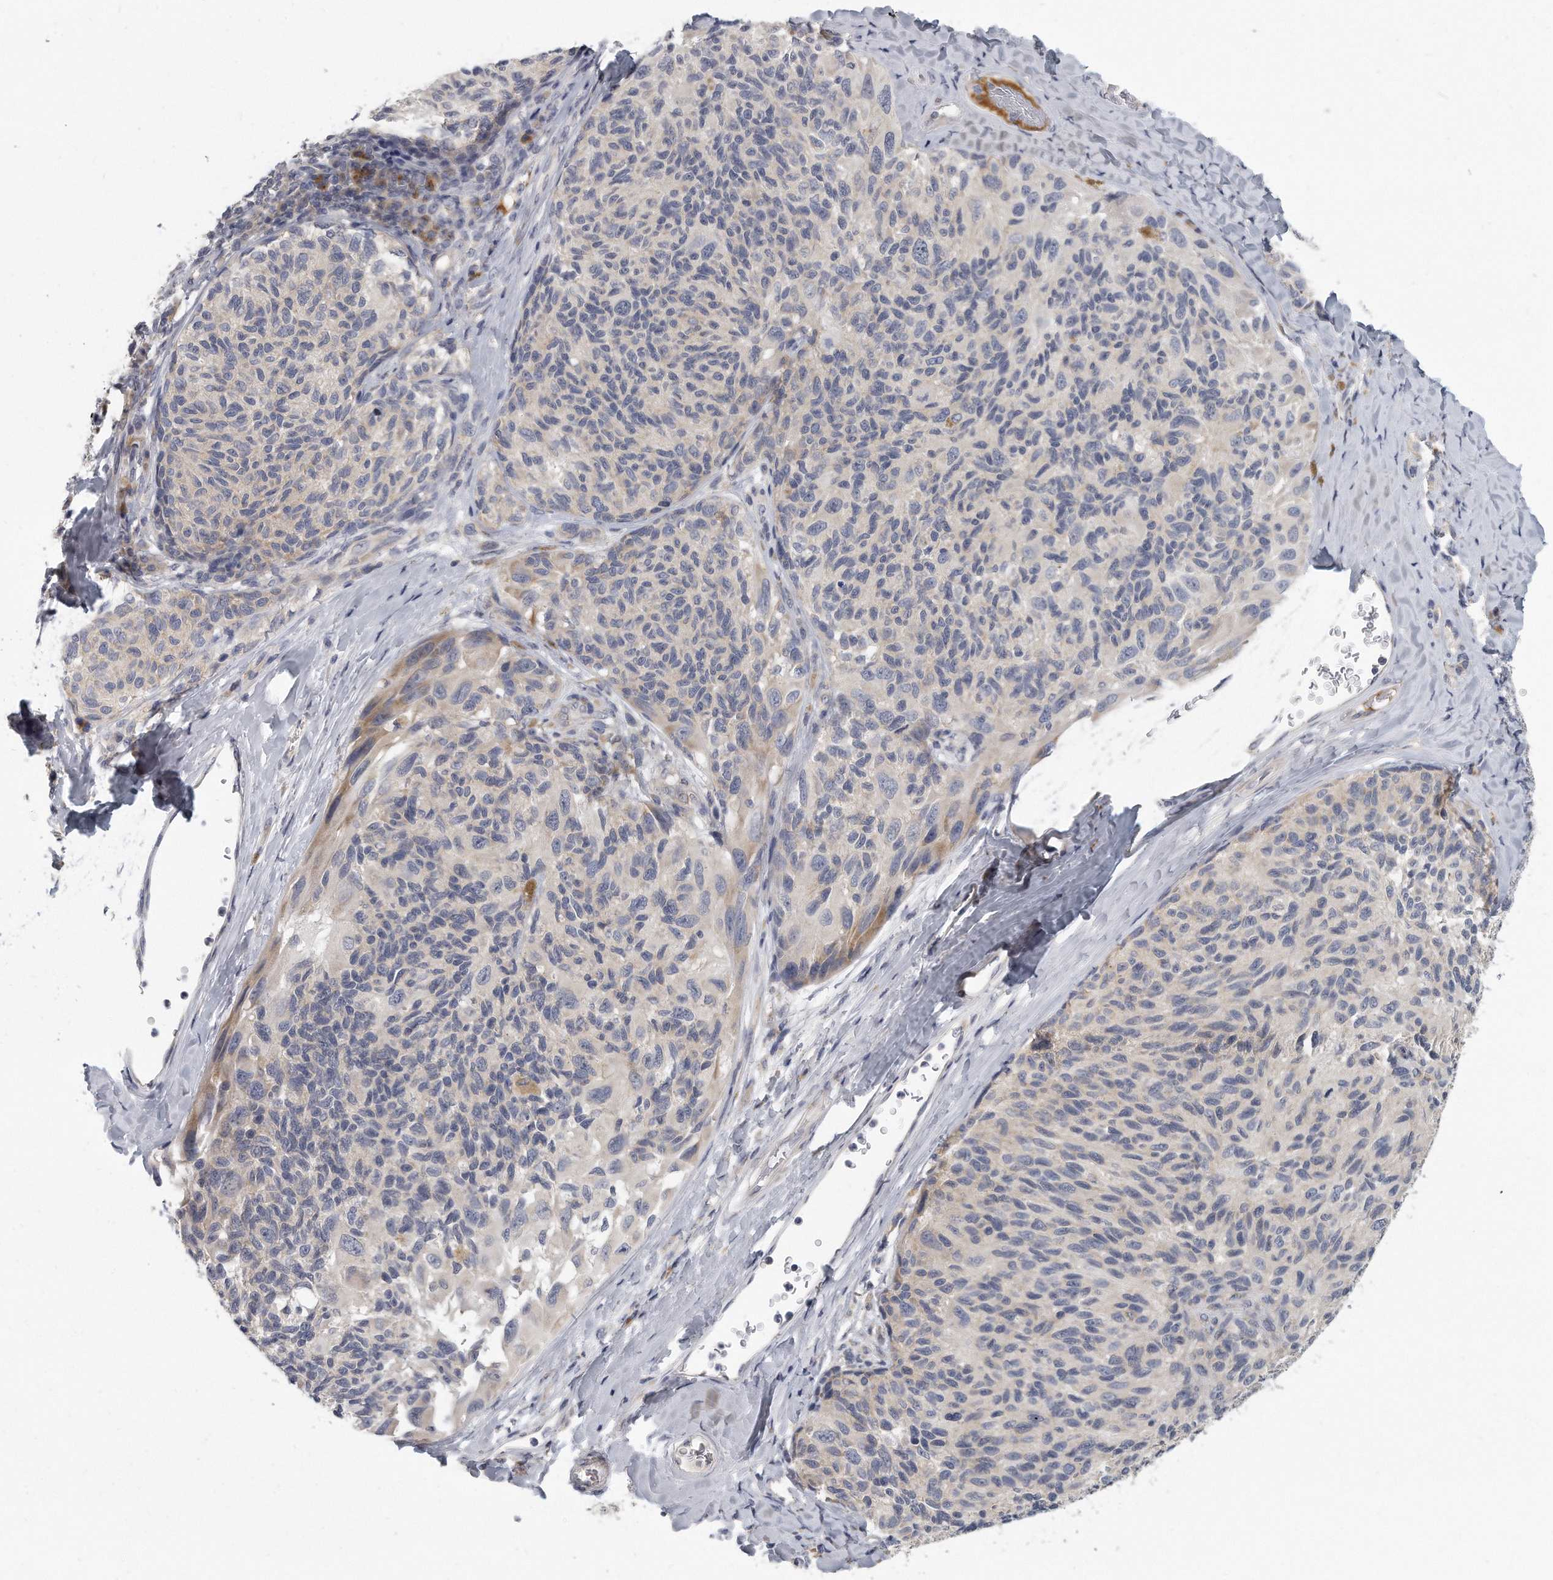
{"staining": {"intensity": "negative", "quantity": "none", "location": "none"}, "tissue": "melanoma", "cell_type": "Tumor cells", "image_type": "cancer", "snomed": [{"axis": "morphology", "description": "Malignant melanoma, NOS"}, {"axis": "topography", "description": "Skin"}], "caption": "Malignant melanoma was stained to show a protein in brown. There is no significant positivity in tumor cells. (DAB immunohistochemistry with hematoxylin counter stain).", "gene": "PLEKHA6", "patient": {"sex": "female", "age": 73}}